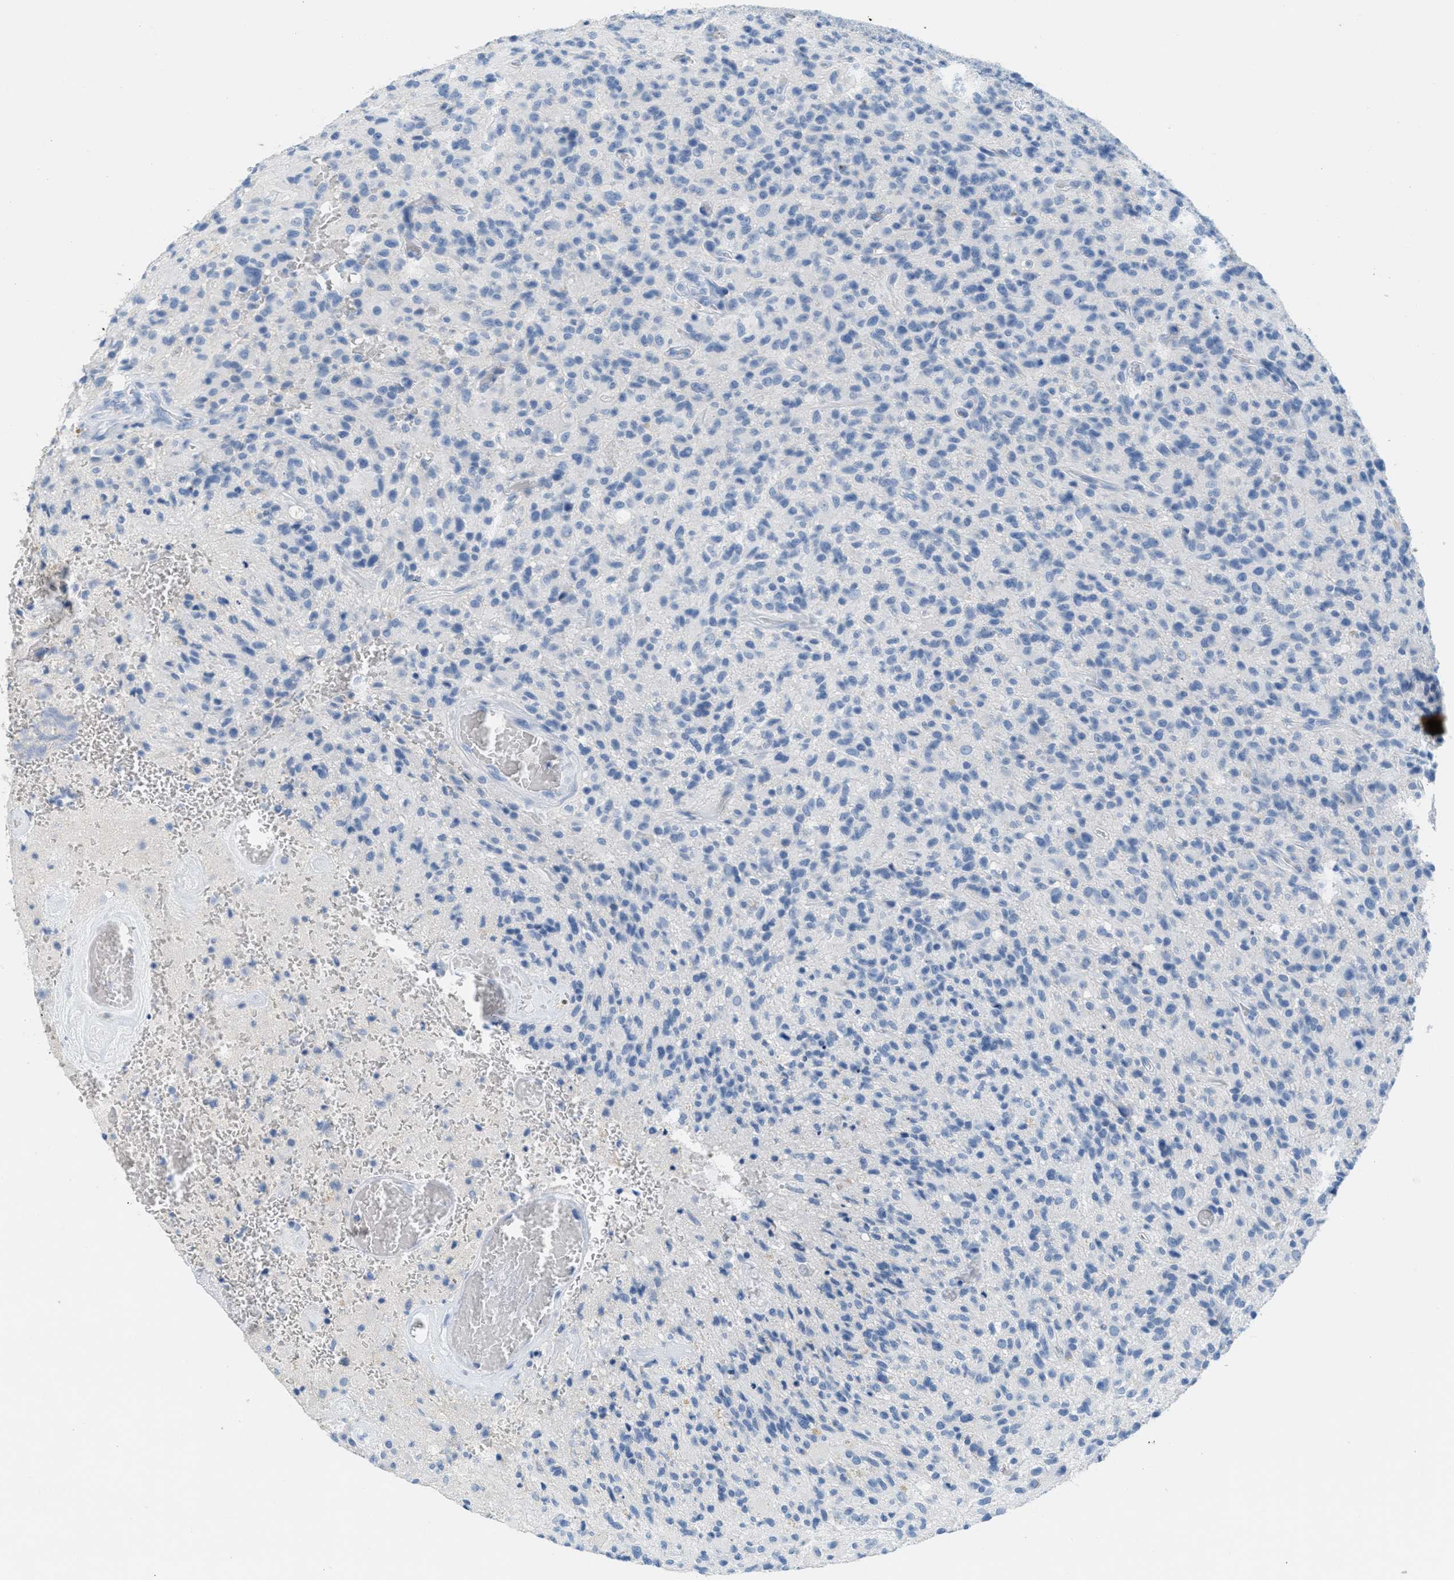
{"staining": {"intensity": "negative", "quantity": "none", "location": "none"}, "tissue": "glioma", "cell_type": "Tumor cells", "image_type": "cancer", "snomed": [{"axis": "morphology", "description": "Glioma, malignant, High grade"}, {"axis": "topography", "description": "Brain"}], "caption": "High-grade glioma (malignant) stained for a protein using IHC demonstrates no staining tumor cells.", "gene": "GPM6A", "patient": {"sex": "male", "age": 71}}